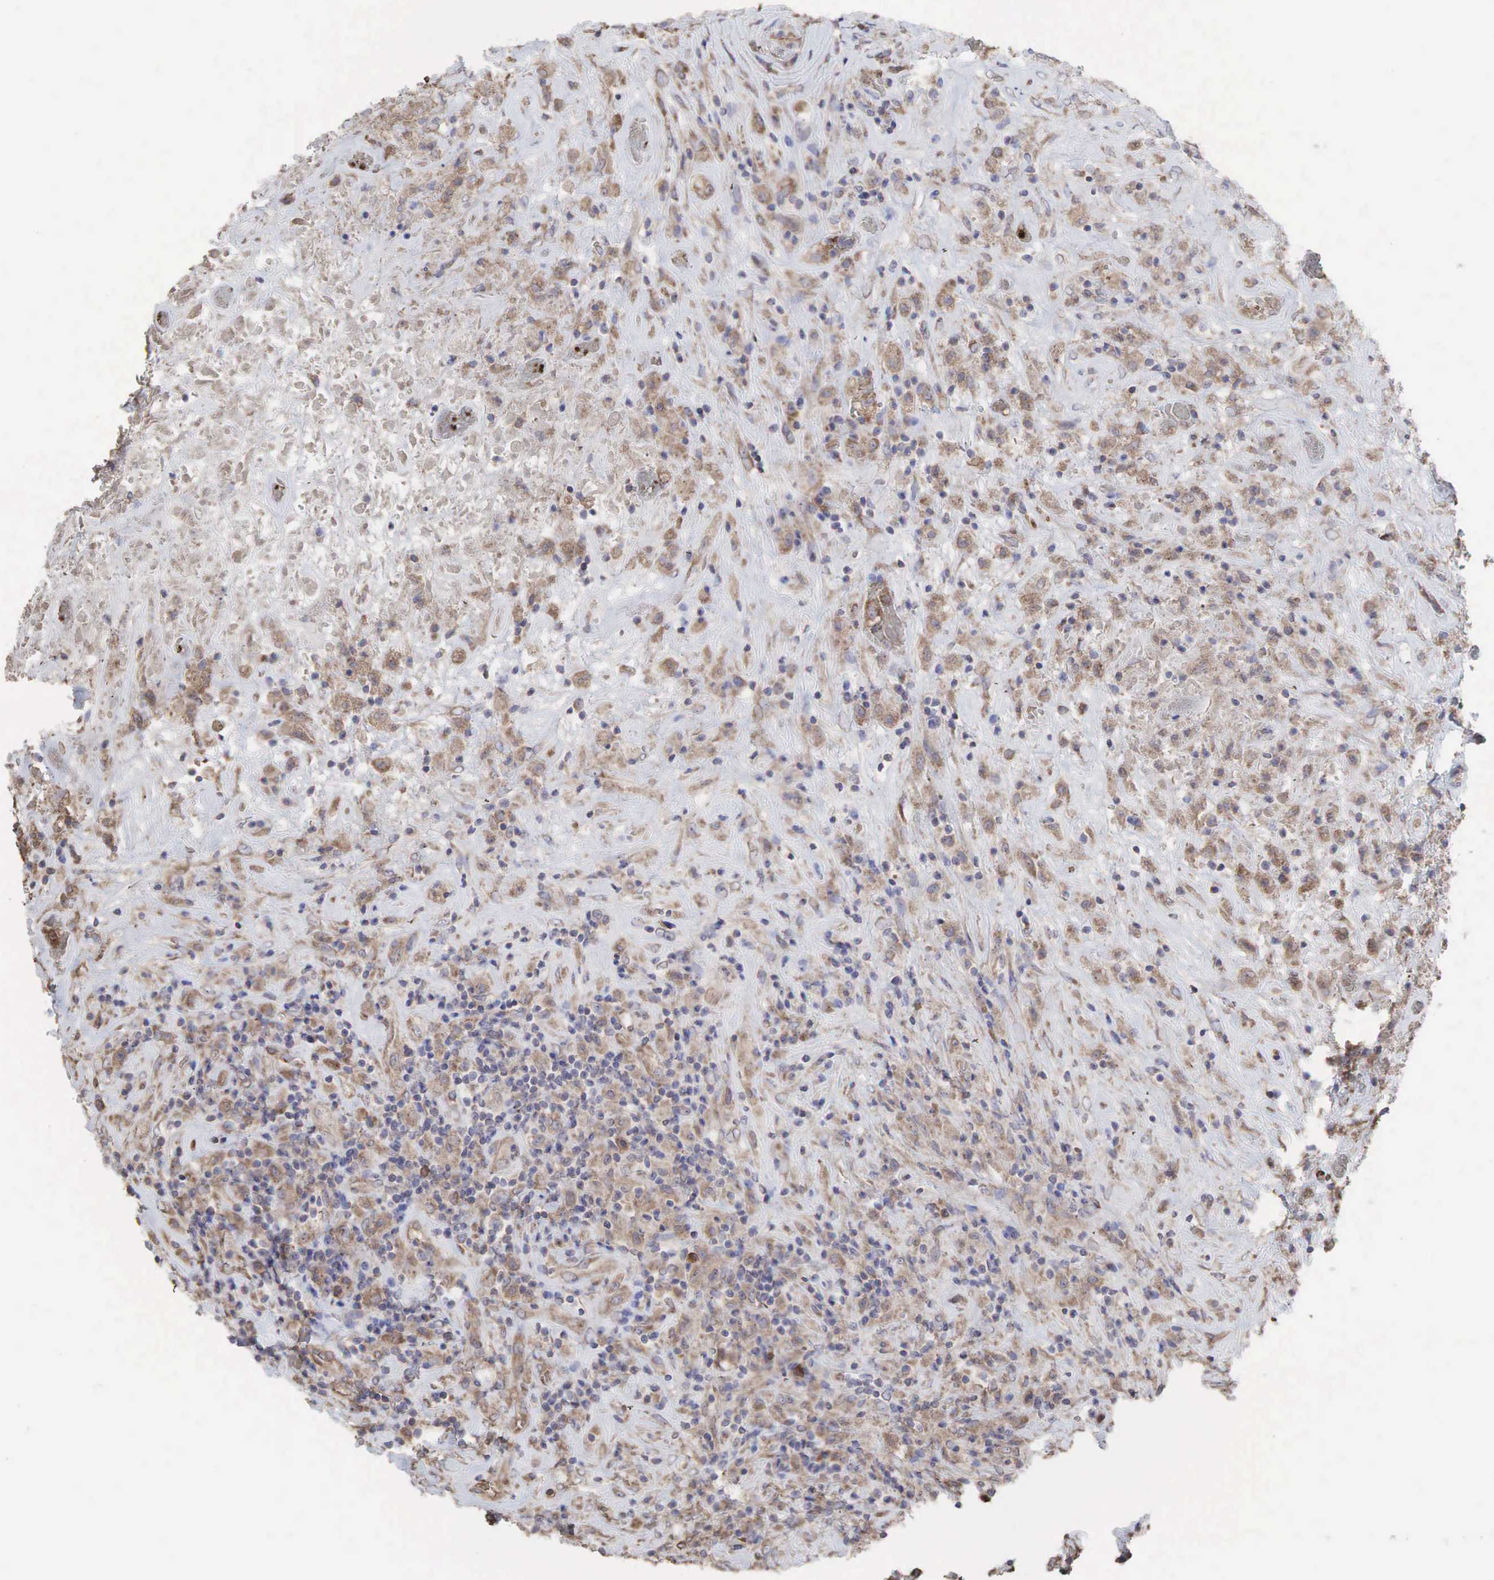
{"staining": {"intensity": "weak", "quantity": ">75%", "location": "cytoplasmic/membranous"}, "tissue": "lymphoma", "cell_type": "Tumor cells", "image_type": "cancer", "snomed": [{"axis": "morphology", "description": "Hodgkin's disease, NOS"}, {"axis": "topography", "description": "Lymph node"}], "caption": "DAB (3,3'-diaminobenzidine) immunohistochemical staining of human Hodgkin's disease displays weak cytoplasmic/membranous protein positivity in approximately >75% of tumor cells.", "gene": "PABPC5", "patient": {"sex": "male", "age": 46}}